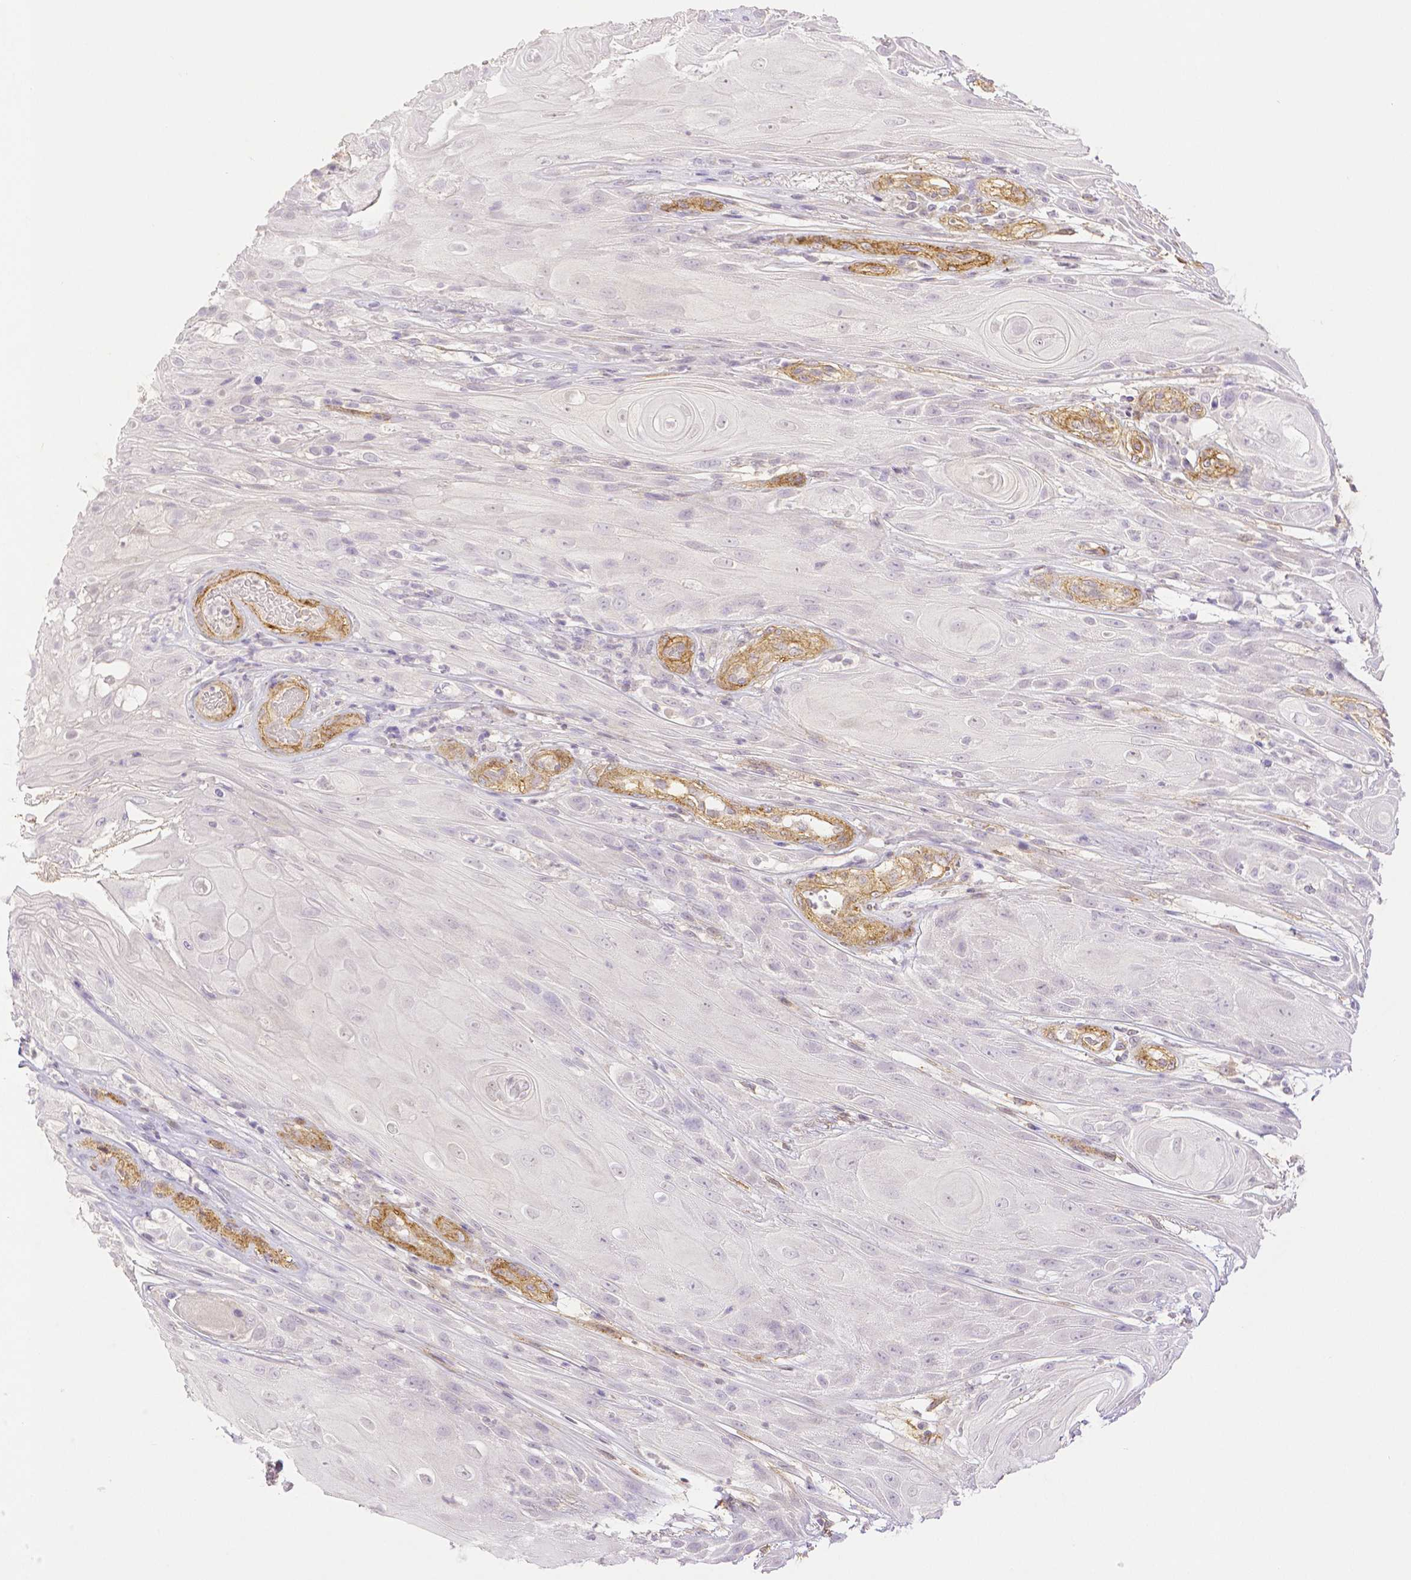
{"staining": {"intensity": "negative", "quantity": "none", "location": "none"}, "tissue": "skin cancer", "cell_type": "Tumor cells", "image_type": "cancer", "snomed": [{"axis": "morphology", "description": "Squamous cell carcinoma, NOS"}, {"axis": "topography", "description": "Skin"}], "caption": "High magnification brightfield microscopy of squamous cell carcinoma (skin) stained with DAB (3,3'-diaminobenzidine) (brown) and counterstained with hematoxylin (blue): tumor cells show no significant positivity.", "gene": "THY1", "patient": {"sex": "male", "age": 62}}